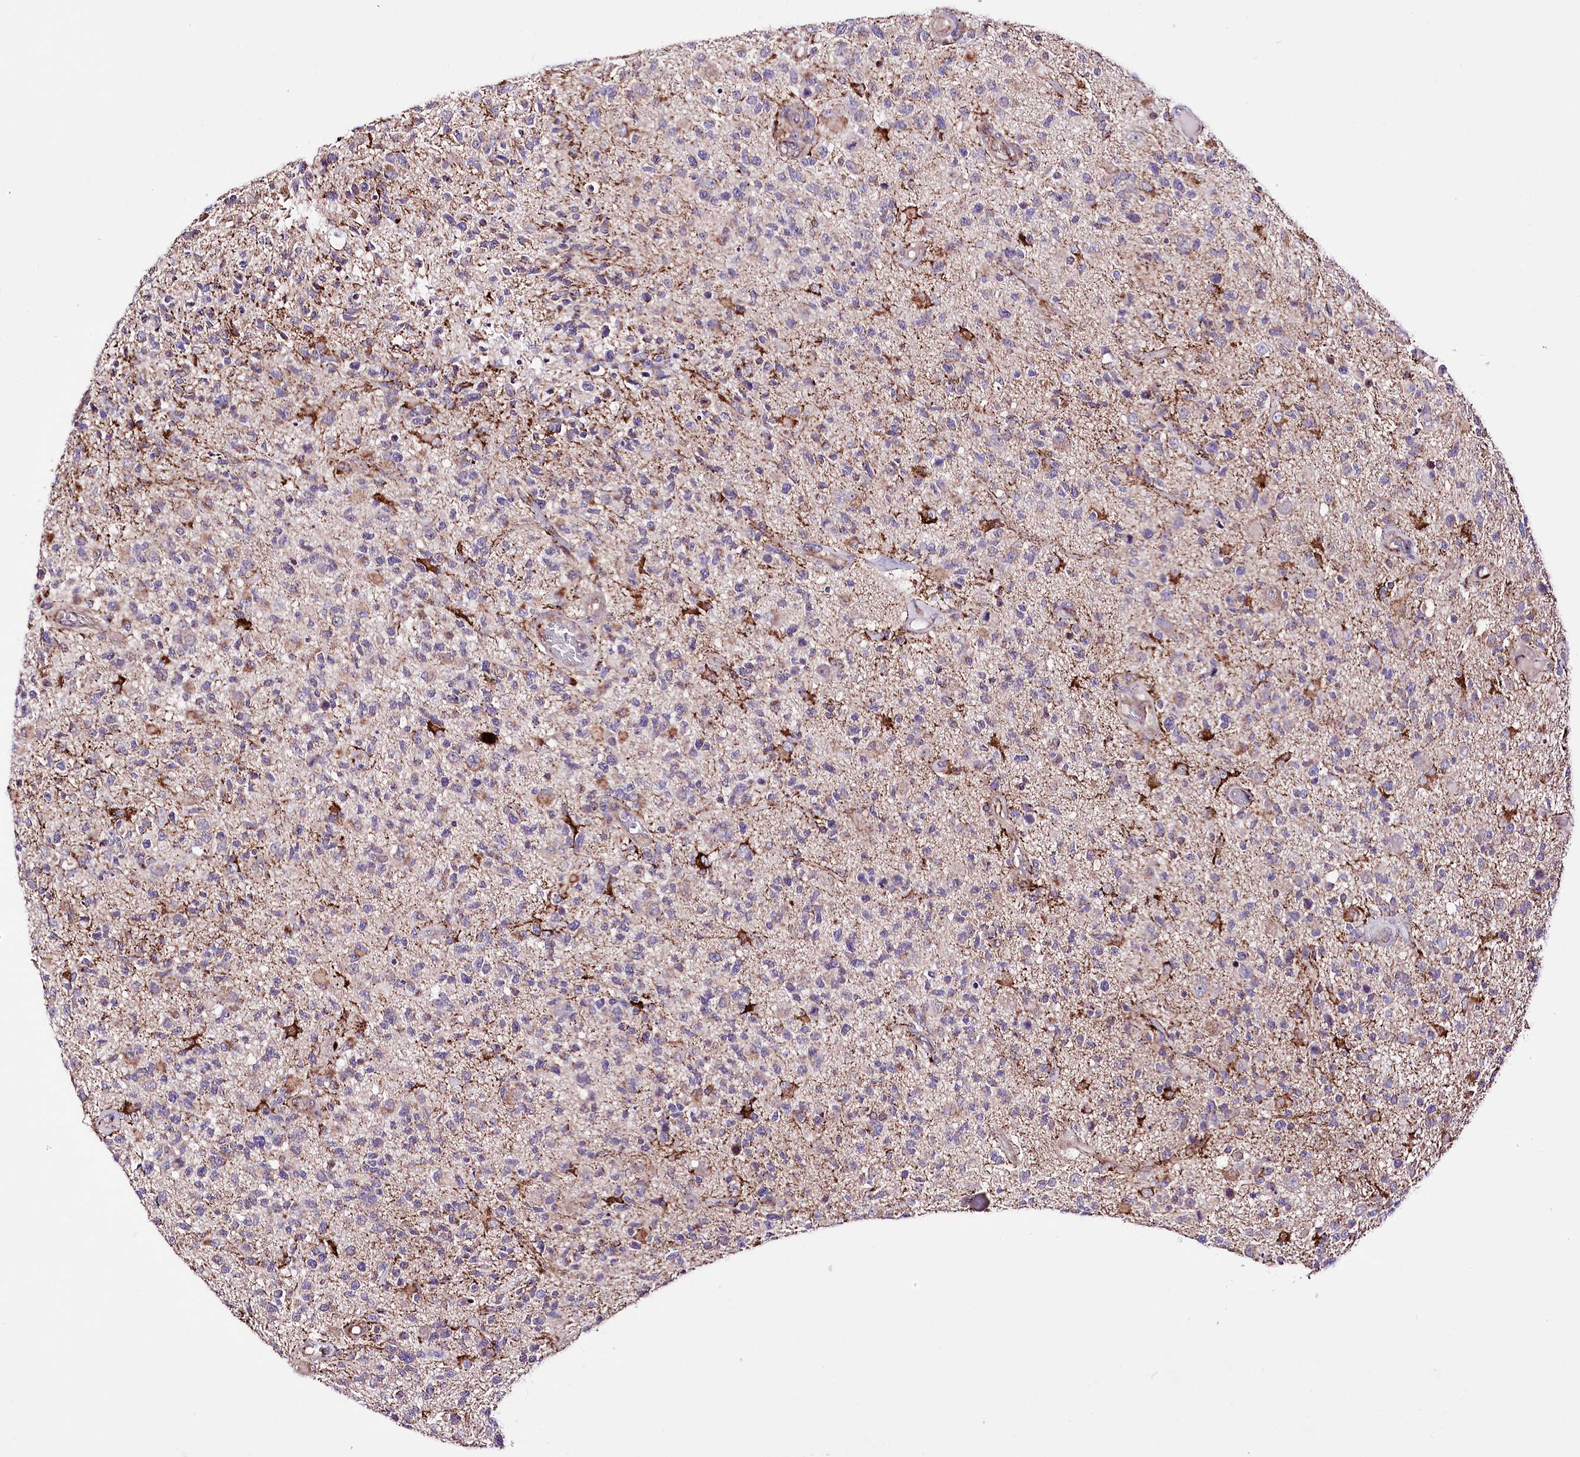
{"staining": {"intensity": "moderate", "quantity": "<25%", "location": "cytoplasmic/membranous"}, "tissue": "glioma", "cell_type": "Tumor cells", "image_type": "cancer", "snomed": [{"axis": "morphology", "description": "Glioma, malignant, High grade"}, {"axis": "morphology", "description": "Glioblastoma, NOS"}, {"axis": "topography", "description": "Brain"}], "caption": "High-magnification brightfield microscopy of malignant high-grade glioma stained with DAB (3,3'-diaminobenzidine) (brown) and counterstained with hematoxylin (blue). tumor cells exhibit moderate cytoplasmic/membranous expression is present in approximately<25% of cells. Ihc stains the protein in brown and the nuclei are stained blue.", "gene": "ATE1", "patient": {"sex": "male", "age": 60}}